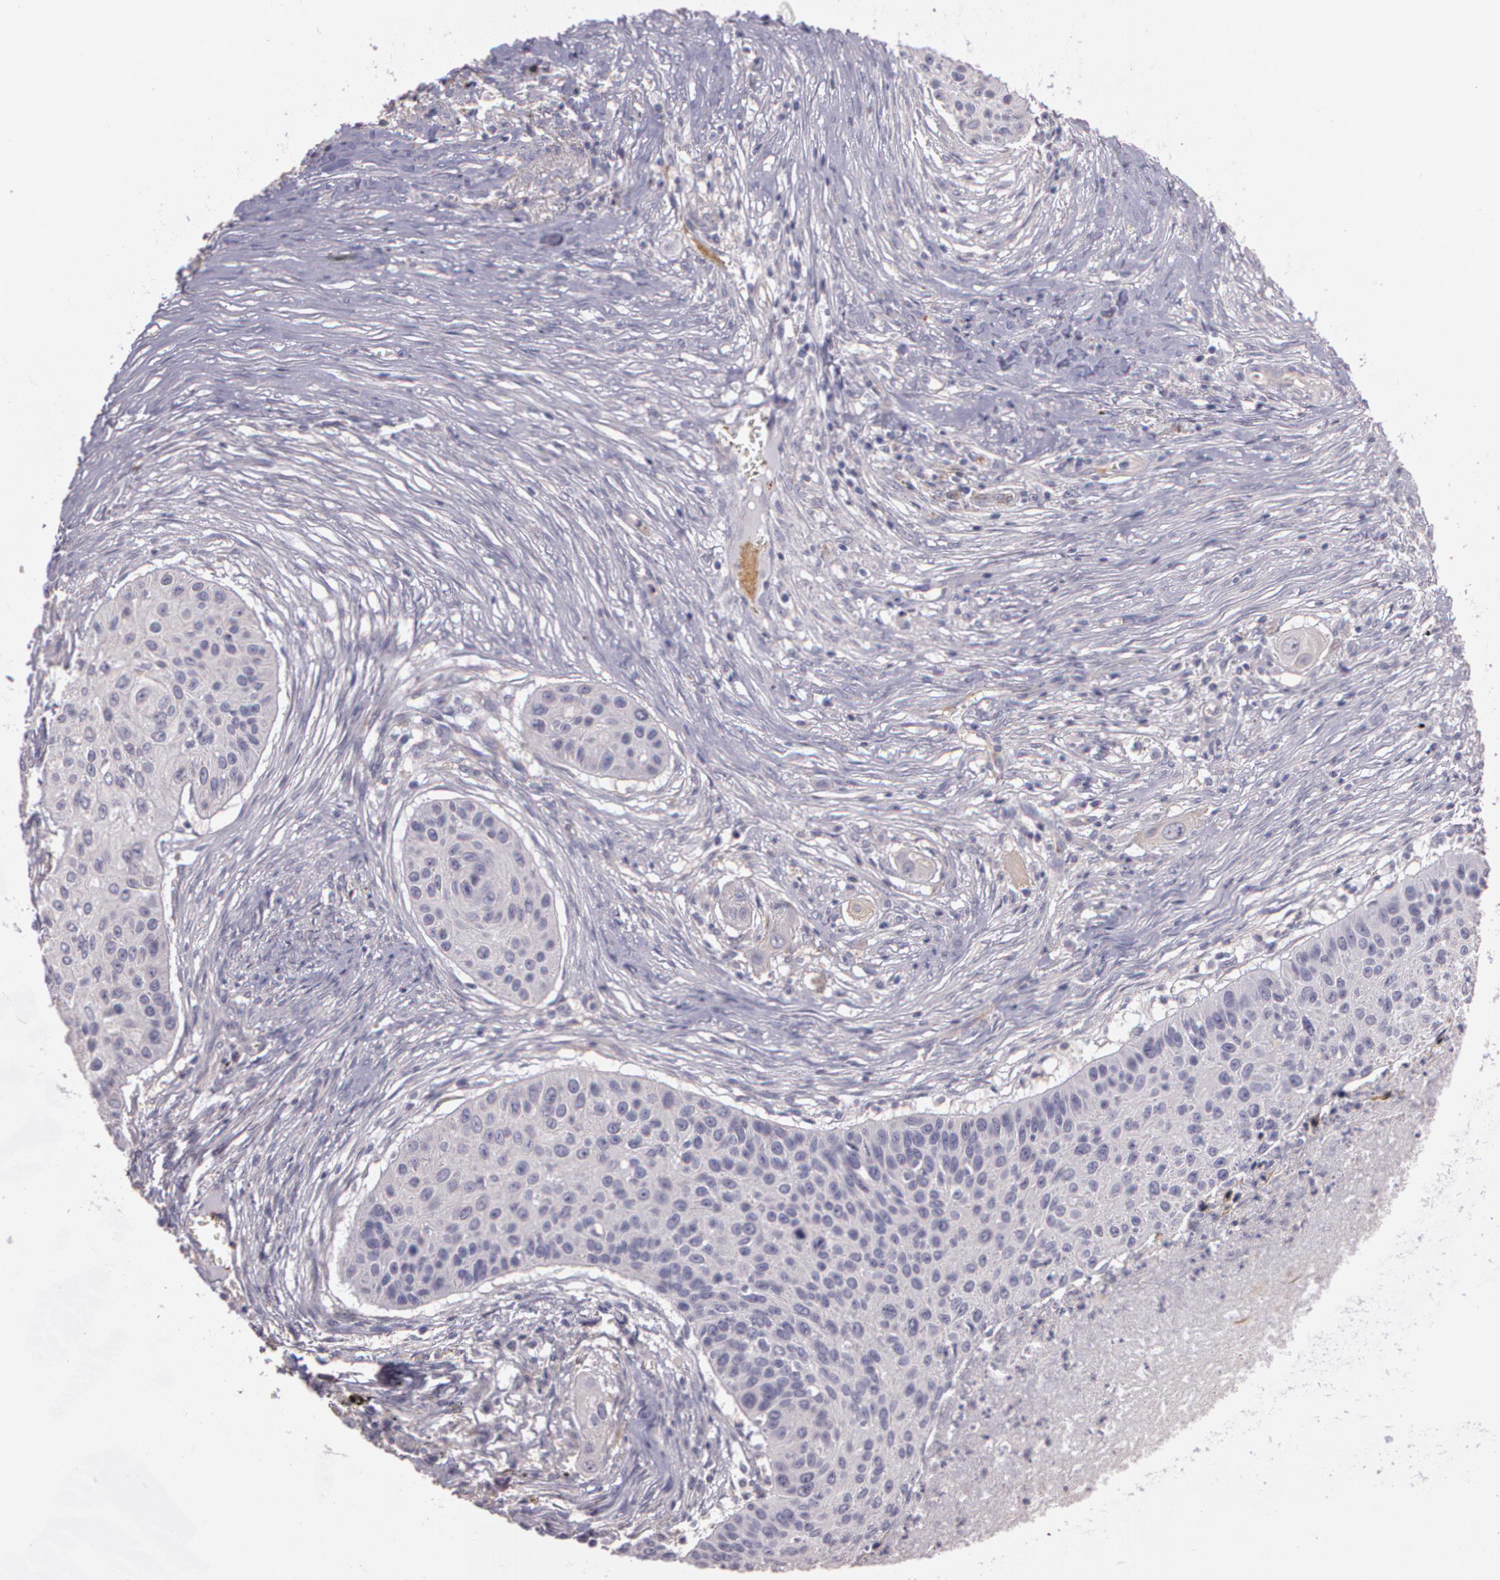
{"staining": {"intensity": "negative", "quantity": "none", "location": "none"}, "tissue": "lung cancer", "cell_type": "Tumor cells", "image_type": "cancer", "snomed": [{"axis": "morphology", "description": "Squamous cell carcinoma, NOS"}, {"axis": "topography", "description": "Lung"}], "caption": "A high-resolution histopathology image shows IHC staining of lung cancer (squamous cell carcinoma), which displays no significant positivity in tumor cells. Nuclei are stained in blue.", "gene": "G2E3", "patient": {"sex": "male", "age": 71}}